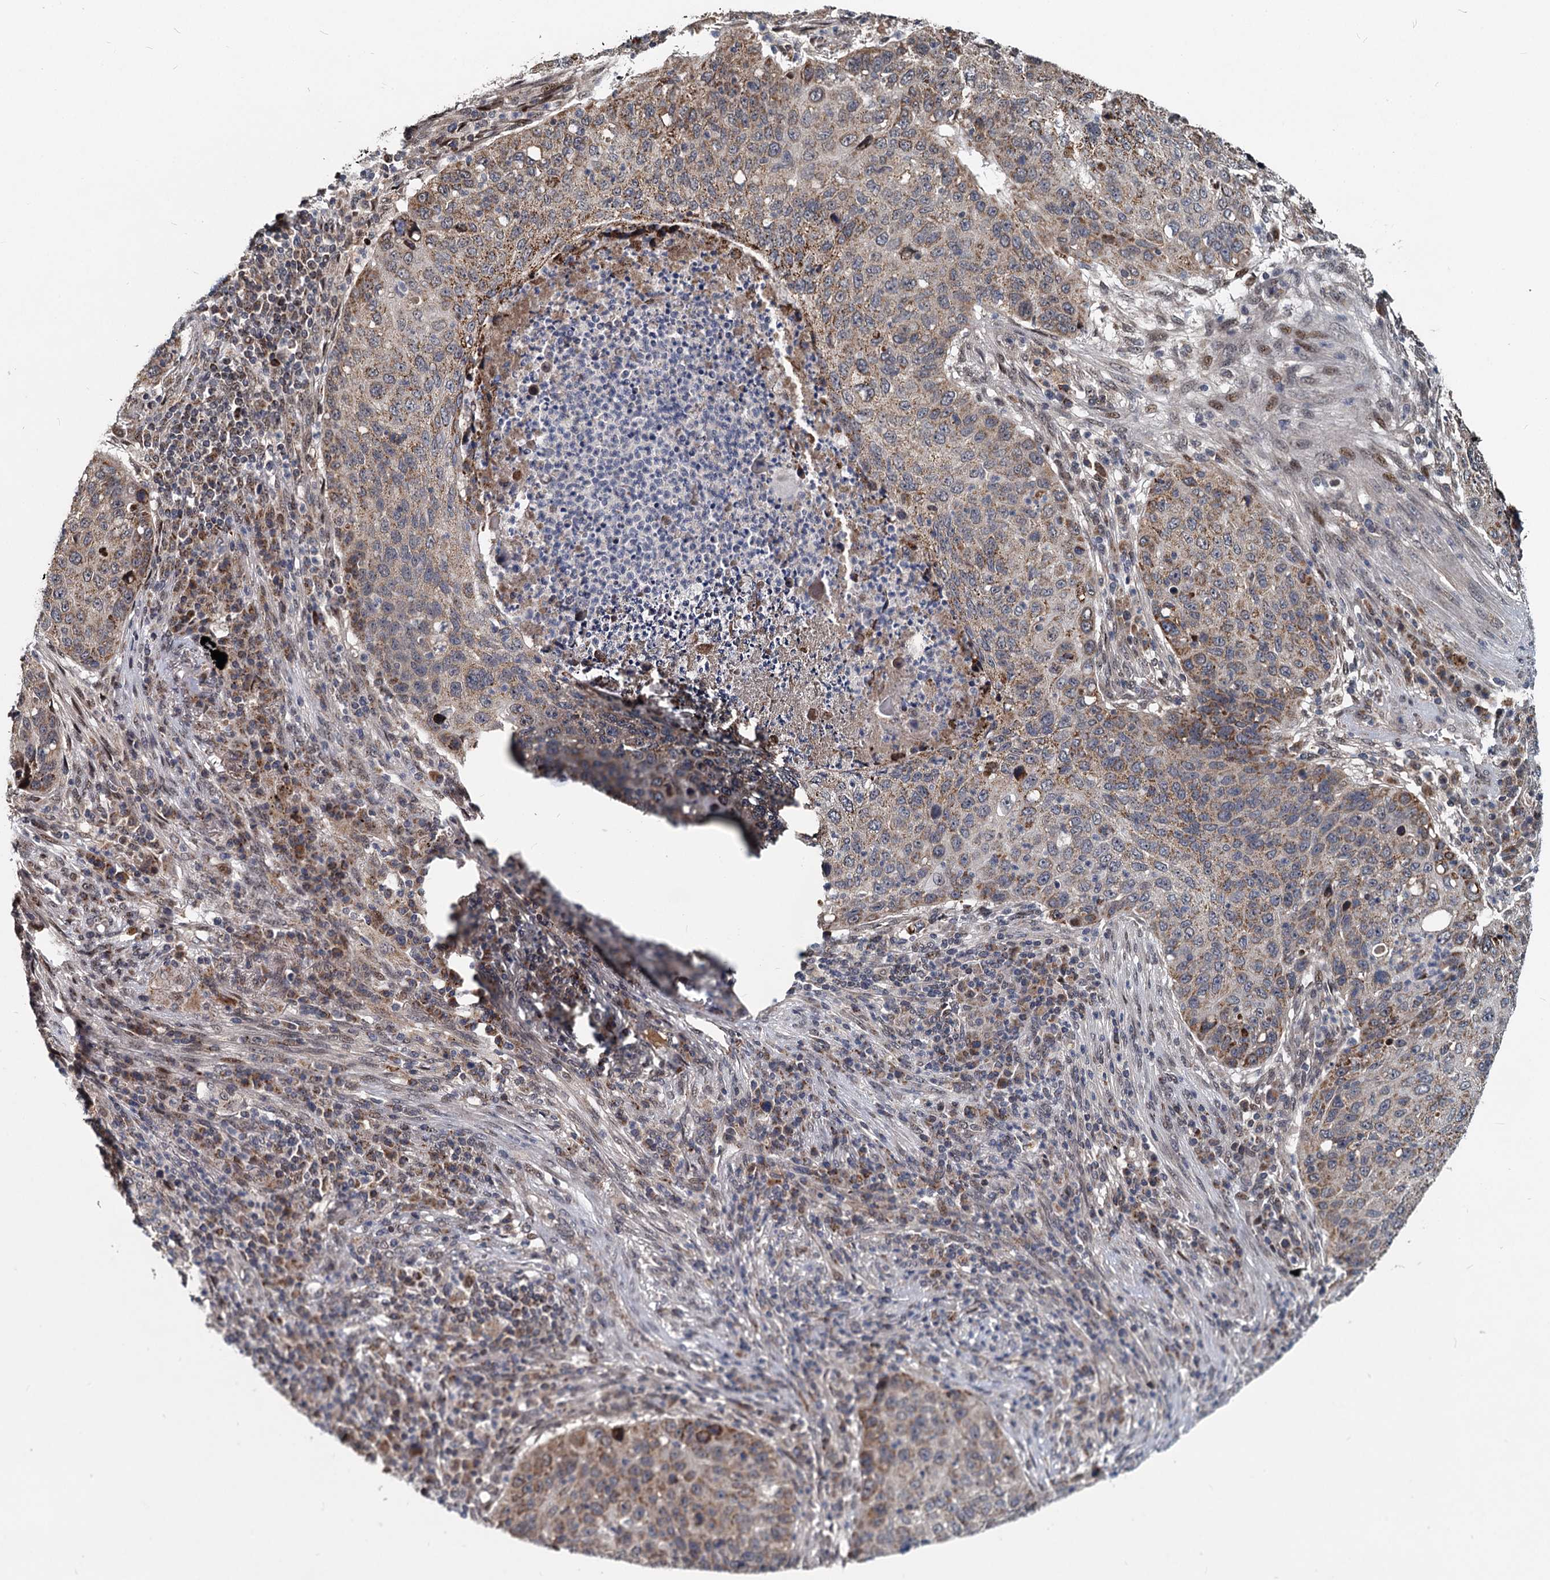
{"staining": {"intensity": "moderate", "quantity": "25%-75%", "location": "cytoplasmic/membranous"}, "tissue": "lung cancer", "cell_type": "Tumor cells", "image_type": "cancer", "snomed": [{"axis": "morphology", "description": "Squamous cell carcinoma, NOS"}, {"axis": "topography", "description": "Lung"}], "caption": "Immunohistochemistry (IHC) staining of lung squamous cell carcinoma, which exhibits medium levels of moderate cytoplasmic/membranous positivity in approximately 25%-75% of tumor cells indicating moderate cytoplasmic/membranous protein expression. The staining was performed using DAB (brown) for protein detection and nuclei were counterstained in hematoxylin (blue).", "gene": "RITA1", "patient": {"sex": "female", "age": 63}}